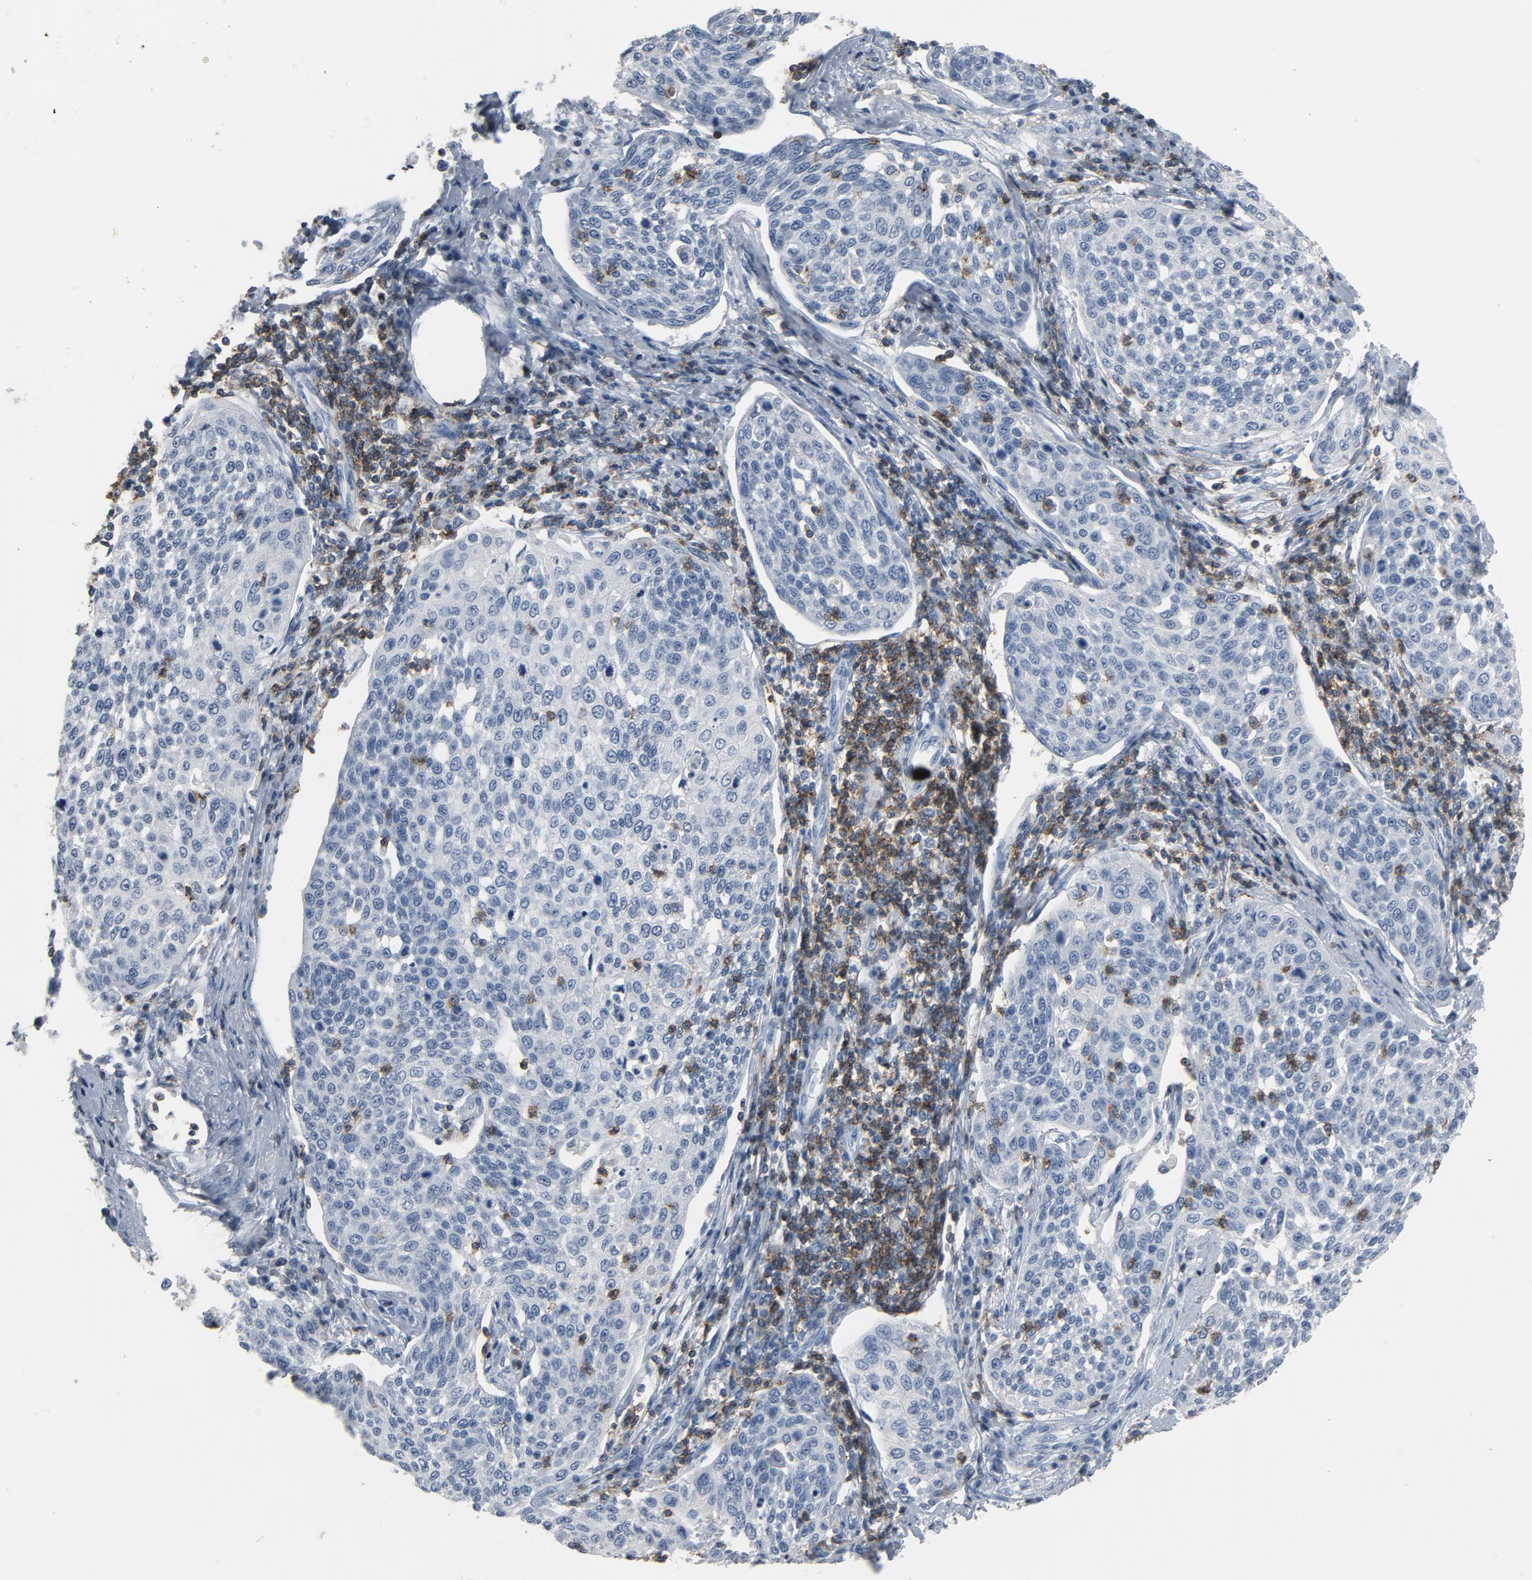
{"staining": {"intensity": "negative", "quantity": "none", "location": "none"}, "tissue": "cervical cancer", "cell_type": "Tumor cells", "image_type": "cancer", "snomed": [{"axis": "morphology", "description": "Squamous cell carcinoma, NOS"}, {"axis": "topography", "description": "Cervix"}], "caption": "DAB (3,3'-diaminobenzidine) immunohistochemical staining of human cervical cancer displays no significant staining in tumor cells.", "gene": "LCK", "patient": {"sex": "female", "age": 34}}